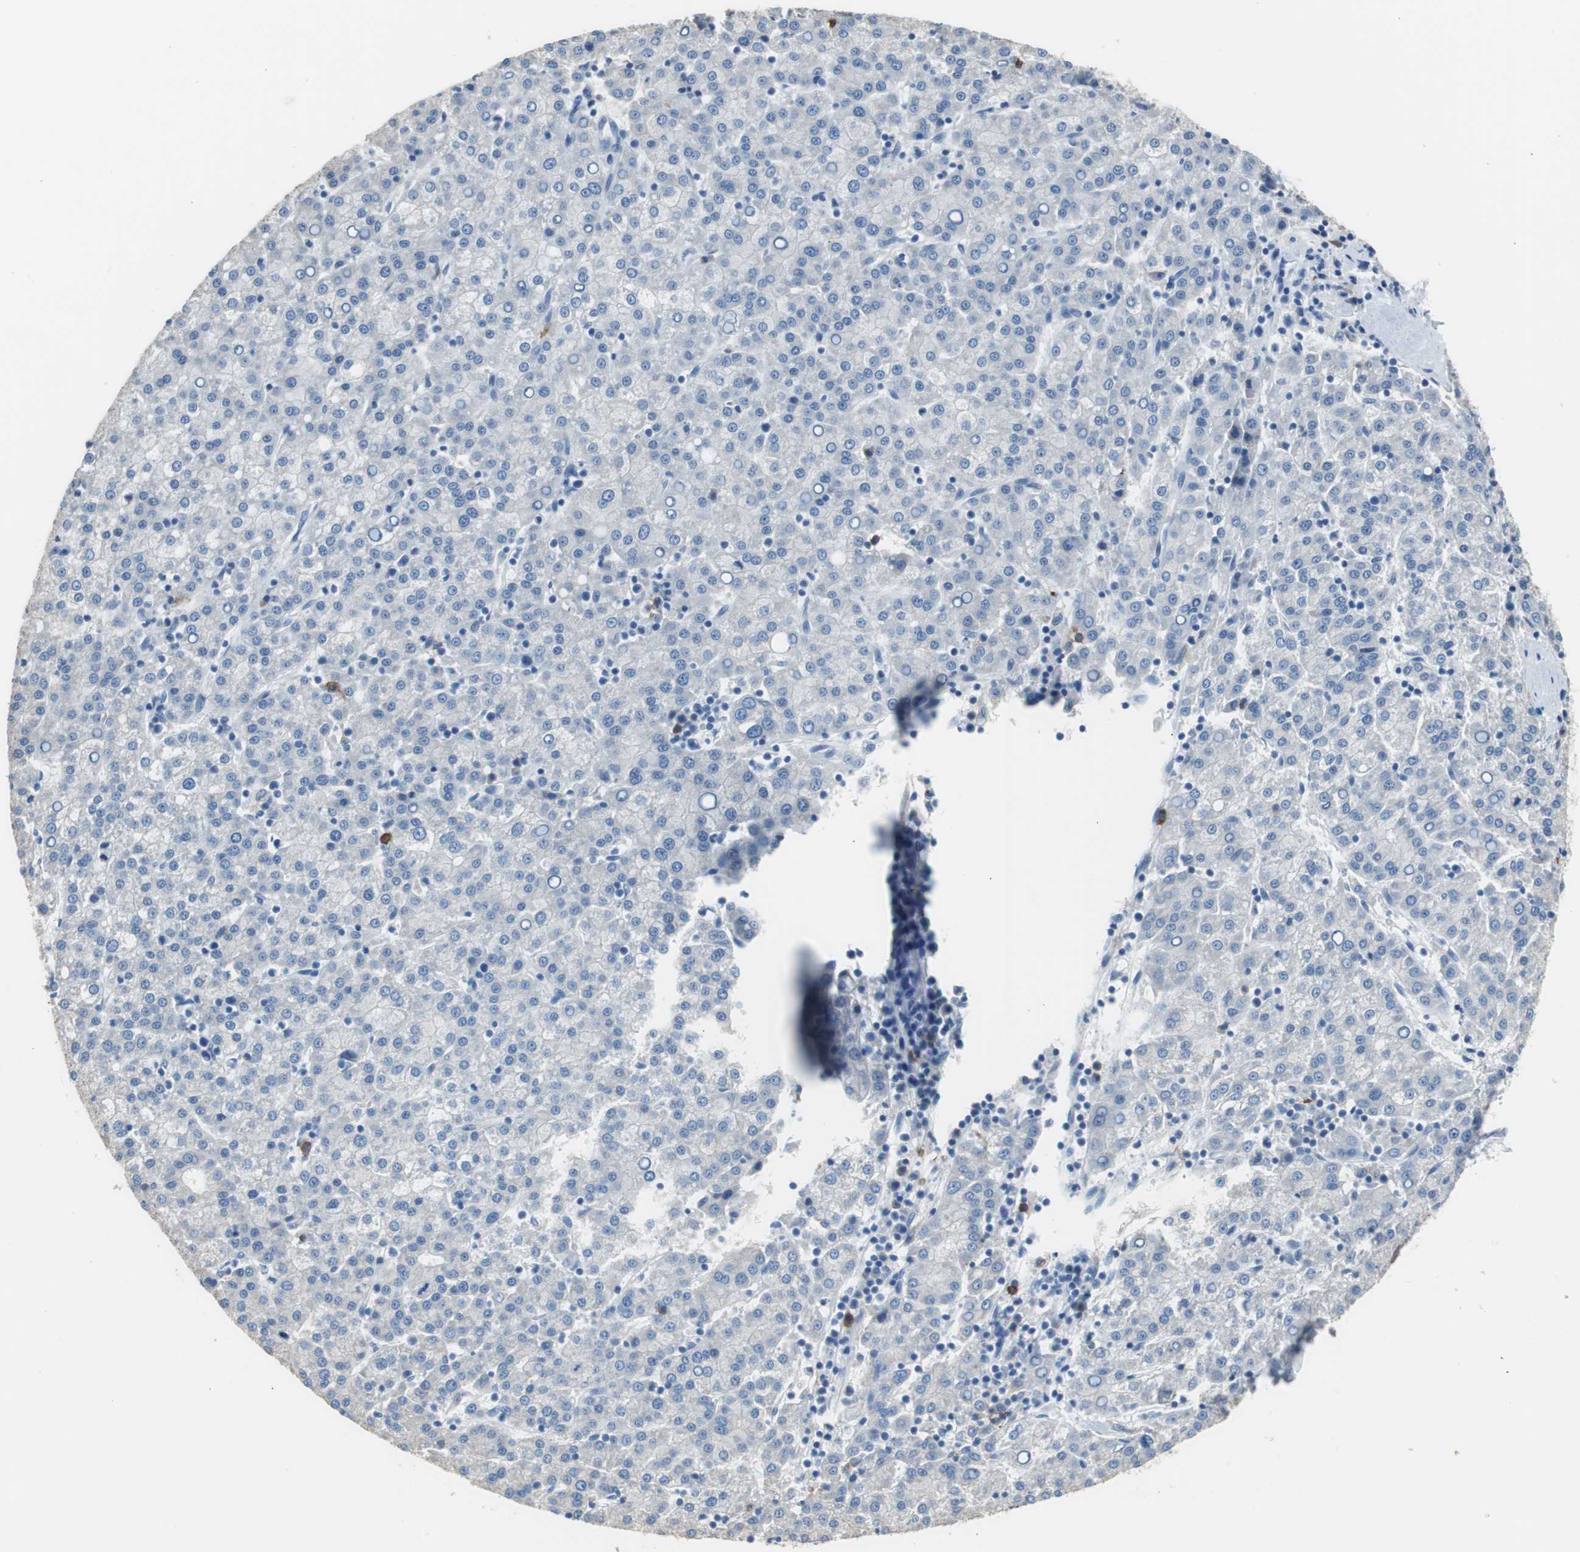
{"staining": {"intensity": "negative", "quantity": "none", "location": "none"}, "tissue": "liver cancer", "cell_type": "Tumor cells", "image_type": "cancer", "snomed": [{"axis": "morphology", "description": "Carcinoma, Hepatocellular, NOS"}, {"axis": "topography", "description": "Liver"}], "caption": "Tumor cells are negative for protein expression in human hepatocellular carcinoma (liver). (Stains: DAB IHC with hematoxylin counter stain, Microscopy: brightfield microscopy at high magnification).", "gene": "FCGR2B", "patient": {"sex": "female", "age": 58}}